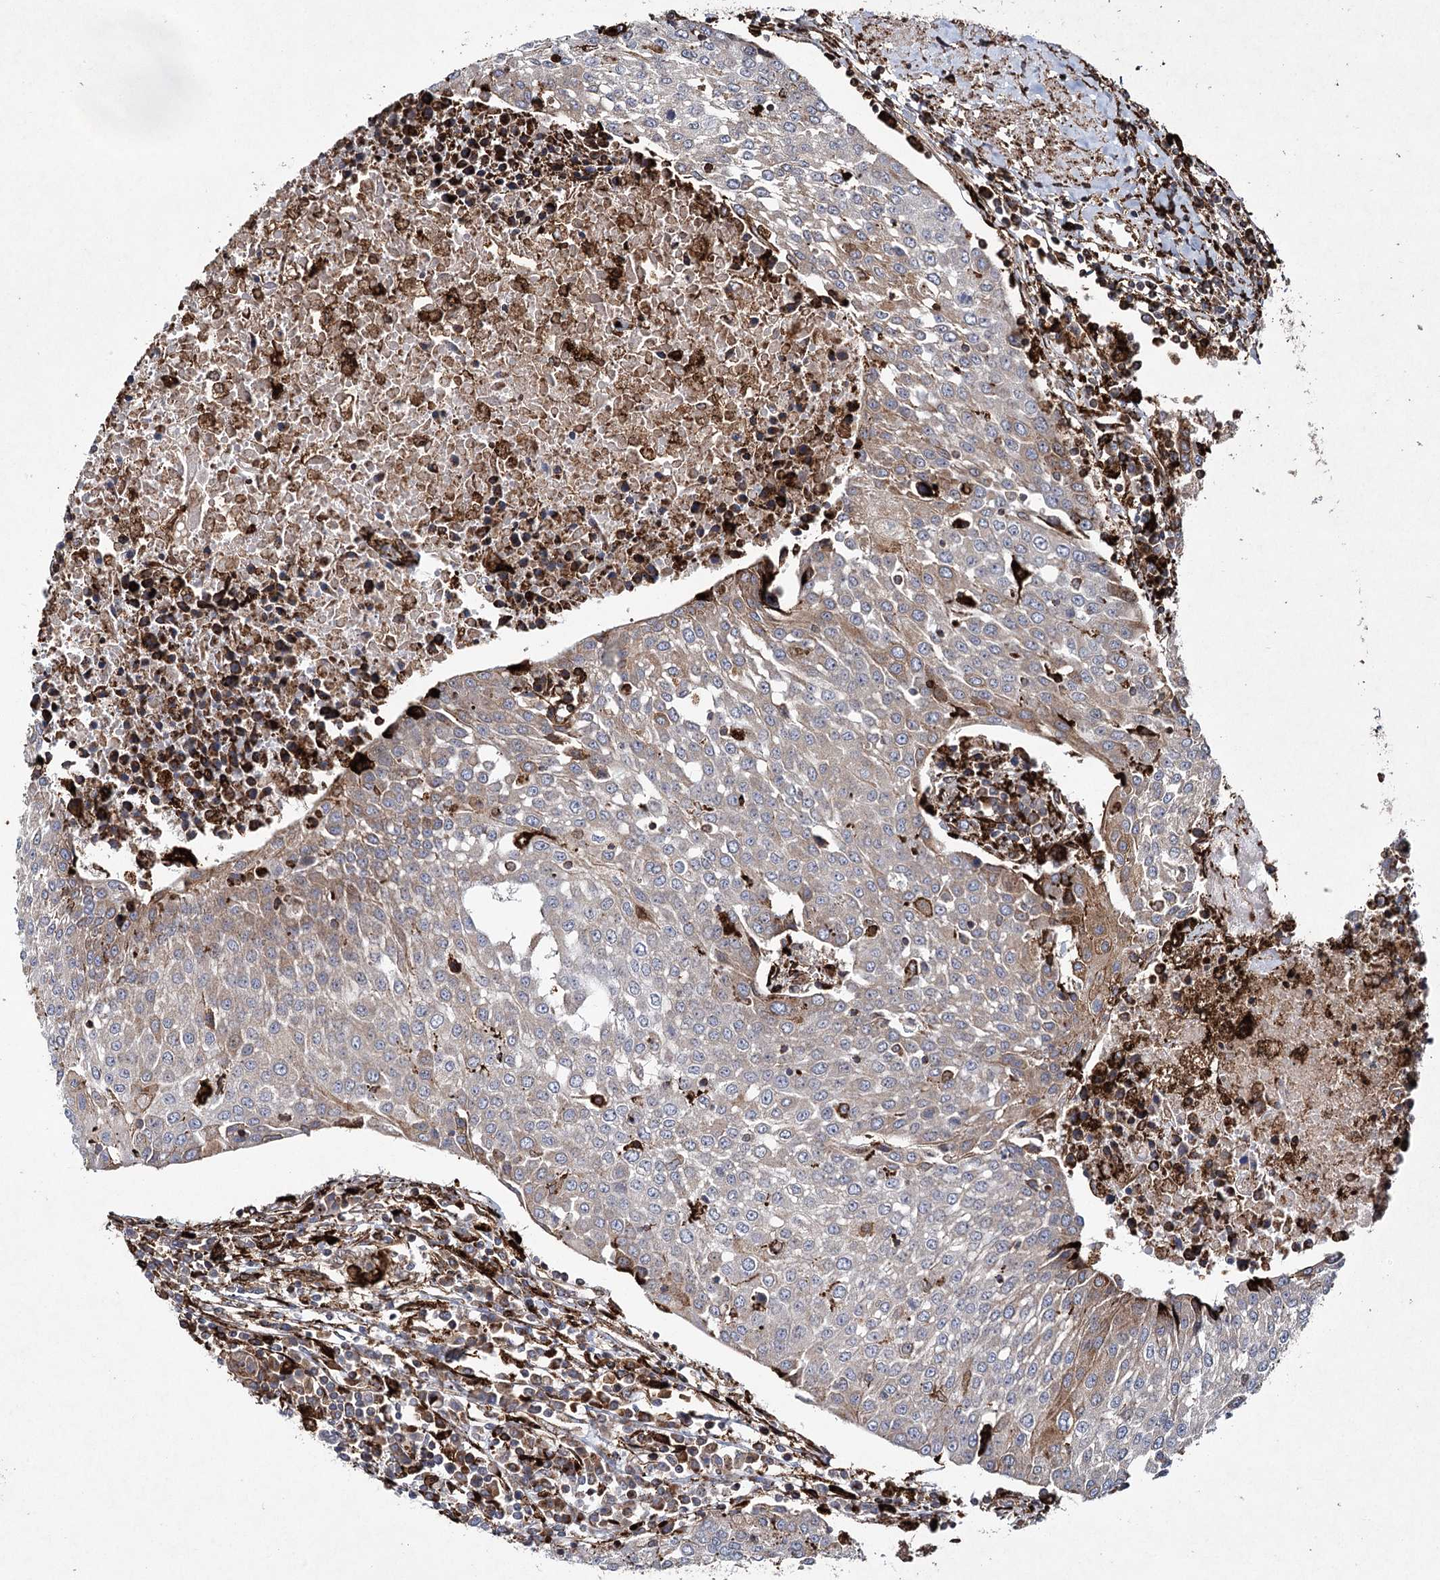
{"staining": {"intensity": "weak", "quantity": "<25%", "location": "cytoplasmic/membranous"}, "tissue": "urothelial cancer", "cell_type": "Tumor cells", "image_type": "cancer", "snomed": [{"axis": "morphology", "description": "Urothelial carcinoma, High grade"}, {"axis": "topography", "description": "Urinary bladder"}], "caption": "The image shows no significant staining in tumor cells of high-grade urothelial carcinoma.", "gene": "DCUN1D4", "patient": {"sex": "female", "age": 85}}